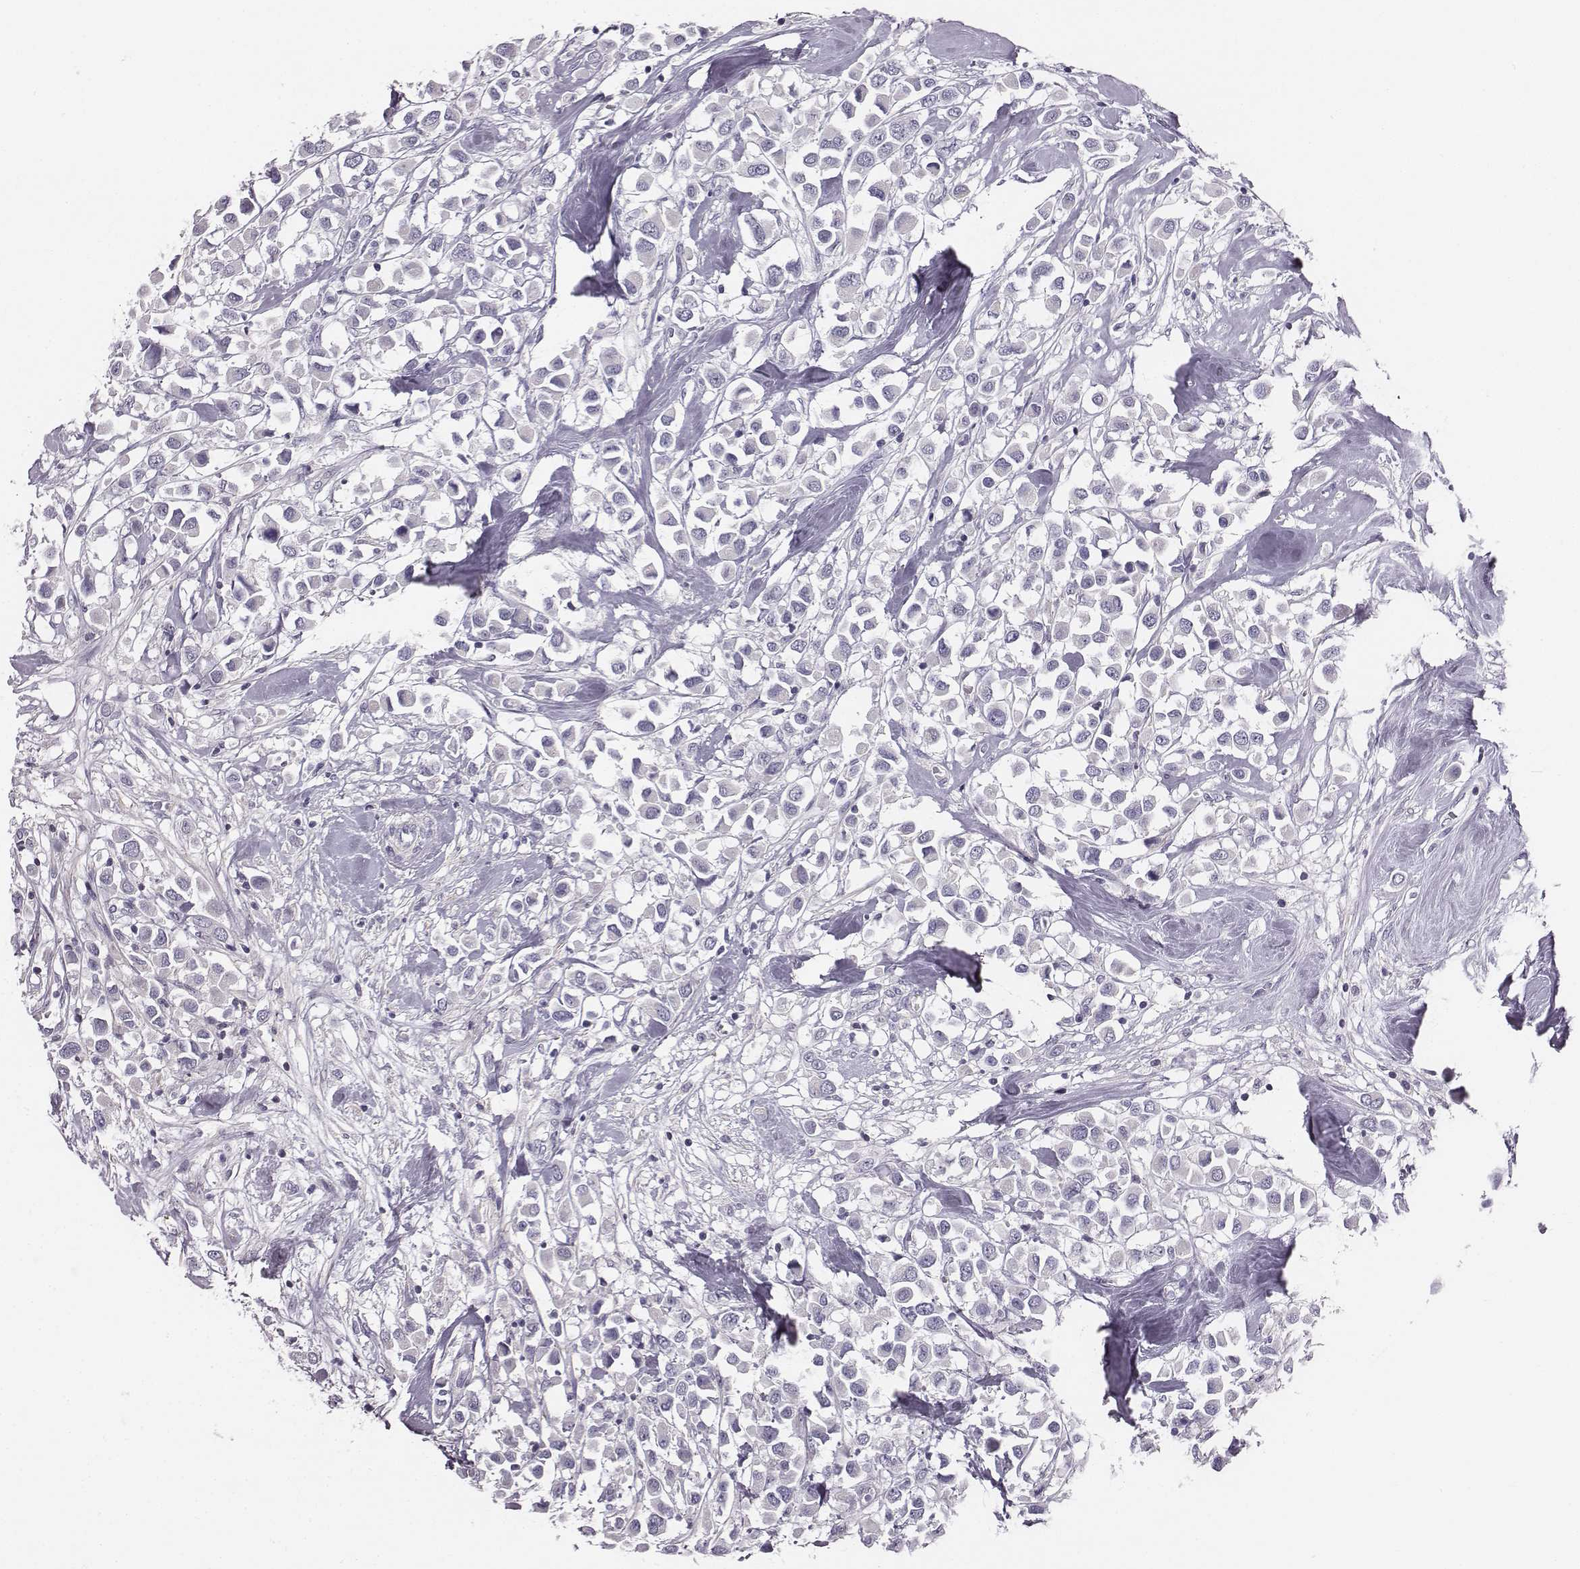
{"staining": {"intensity": "negative", "quantity": "none", "location": "none"}, "tissue": "breast cancer", "cell_type": "Tumor cells", "image_type": "cancer", "snomed": [{"axis": "morphology", "description": "Duct carcinoma"}, {"axis": "topography", "description": "Breast"}], "caption": "This is an IHC histopathology image of invasive ductal carcinoma (breast). There is no expression in tumor cells.", "gene": "ADAM7", "patient": {"sex": "female", "age": 61}}